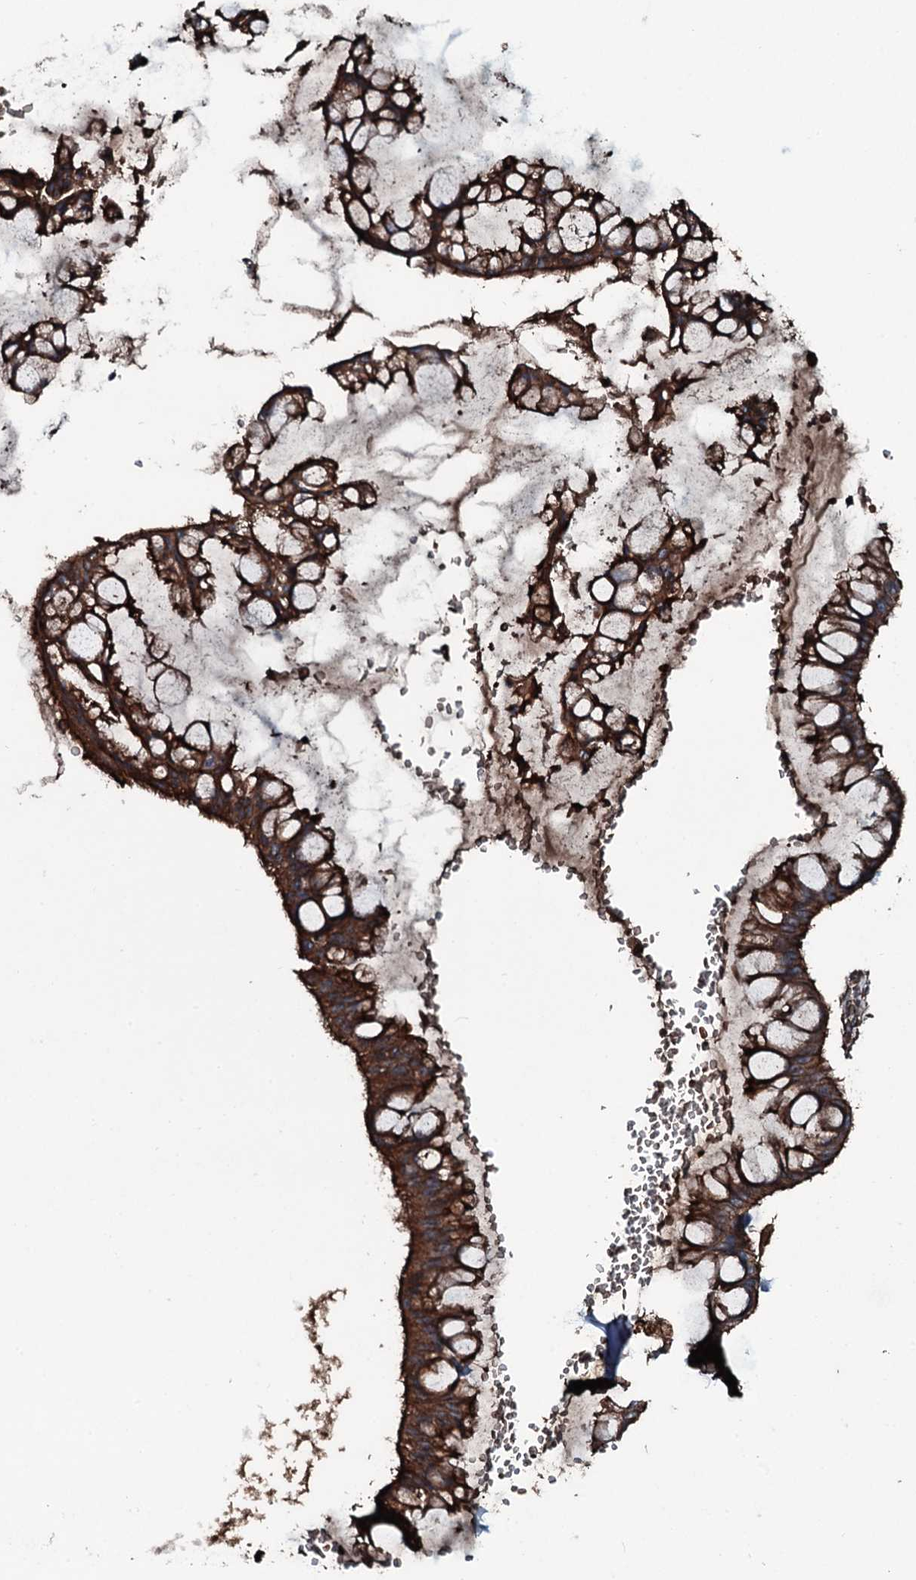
{"staining": {"intensity": "strong", "quantity": ">75%", "location": "cytoplasmic/membranous"}, "tissue": "ovarian cancer", "cell_type": "Tumor cells", "image_type": "cancer", "snomed": [{"axis": "morphology", "description": "Cystadenocarcinoma, mucinous, NOS"}, {"axis": "topography", "description": "Ovary"}], "caption": "A brown stain labels strong cytoplasmic/membranous expression of a protein in human mucinous cystadenocarcinoma (ovarian) tumor cells. Immunohistochemistry (ihc) stains the protein in brown and the nuclei are stained blue.", "gene": "TRIM7", "patient": {"sex": "female", "age": 73}}